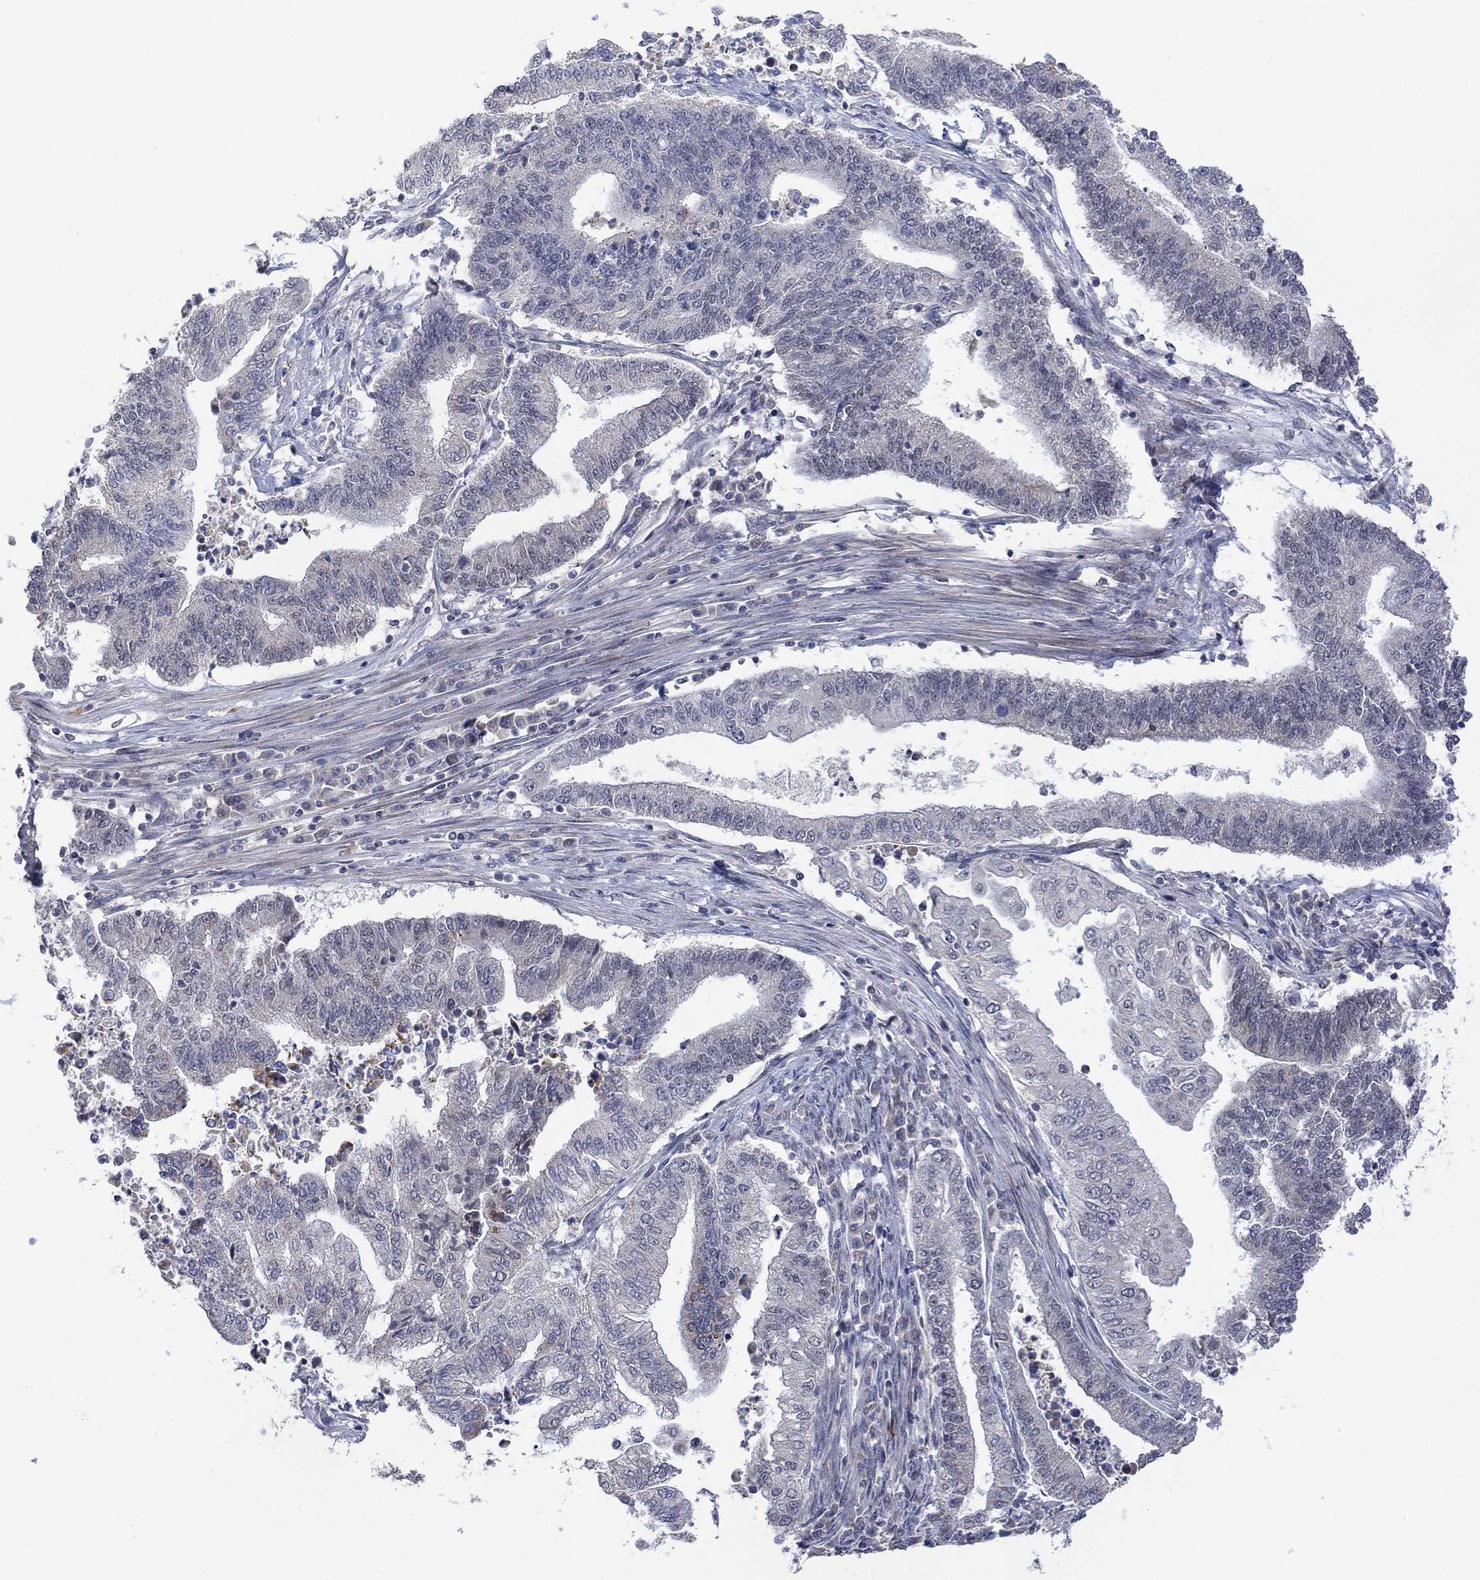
{"staining": {"intensity": "negative", "quantity": "none", "location": "none"}, "tissue": "endometrial cancer", "cell_type": "Tumor cells", "image_type": "cancer", "snomed": [{"axis": "morphology", "description": "Adenocarcinoma, NOS"}, {"axis": "topography", "description": "Uterus"}, {"axis": "topography", "description": "Endometrium"}], "caption": "Immunohistochemistry of endometrial cancer (adenocarcinoma) shows no expression in tumor cells.", "gene": "SLC48A1", "patient": {"sex": "female", "age": 54}}